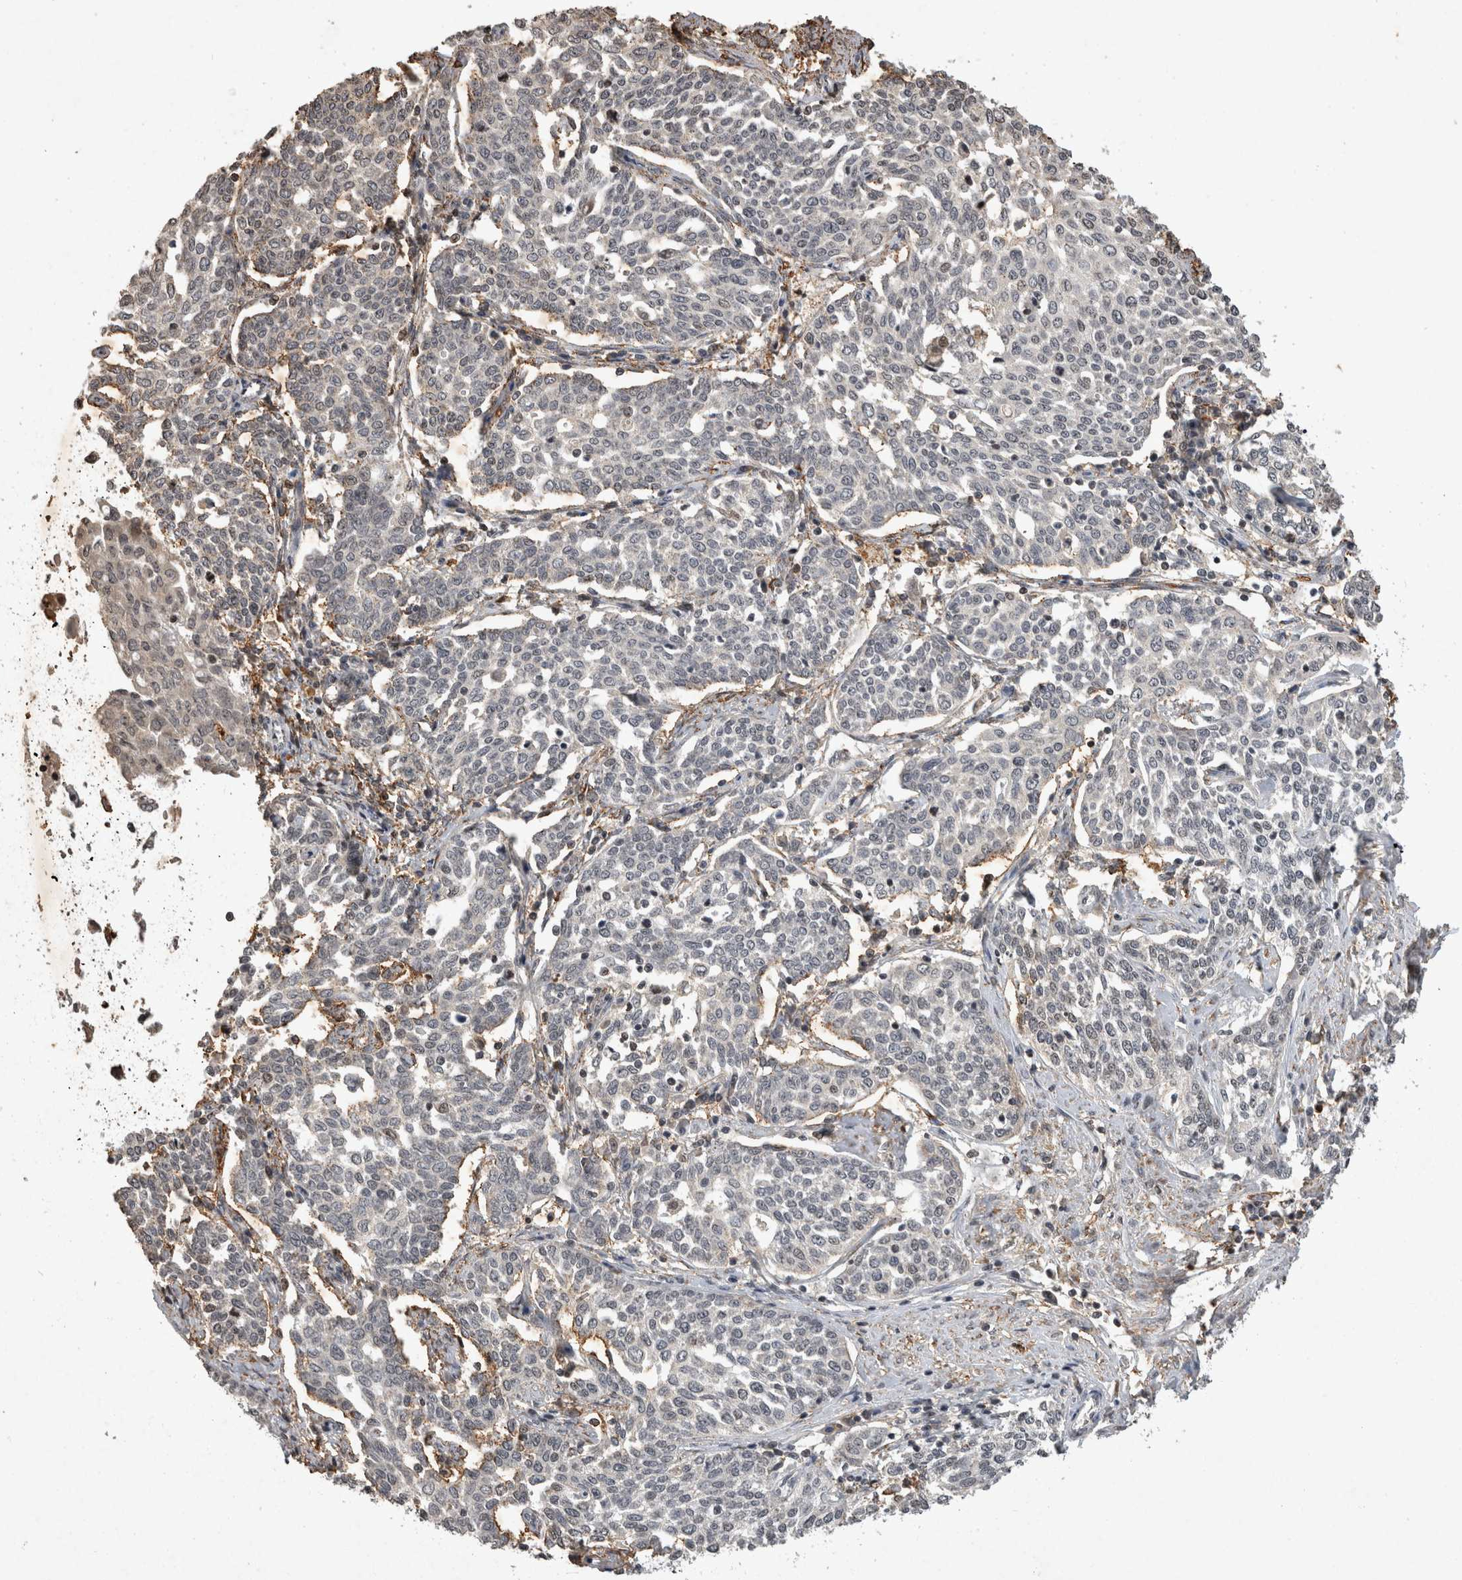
{"staining": {"intensity": "moderate", "quantity": "<25%", "location": "cytoplasmic/membranous"}, "tissue": "cervical cancer", "cell_type": "Tumor cells", "image_type": "cancer", "snomed": [{"axis": "morphology", "description": "Squamous cell carcinoma, NOS"}, {"axis": "topography", "description": "Cervix"}], "caption": "Immunohistochemistry (IHC) histopathology image of neoplastic tissue: human cervical squamous cell carcinoma stained using IHC exhibits low levels of moderate protein expression localized specifically in the cytoplasmic/membranous of tumor cells, appearing as a cytoplasmic/membranous brown color.", "gene": "HRK", "patient": {"sex": "female", "age": 34}}